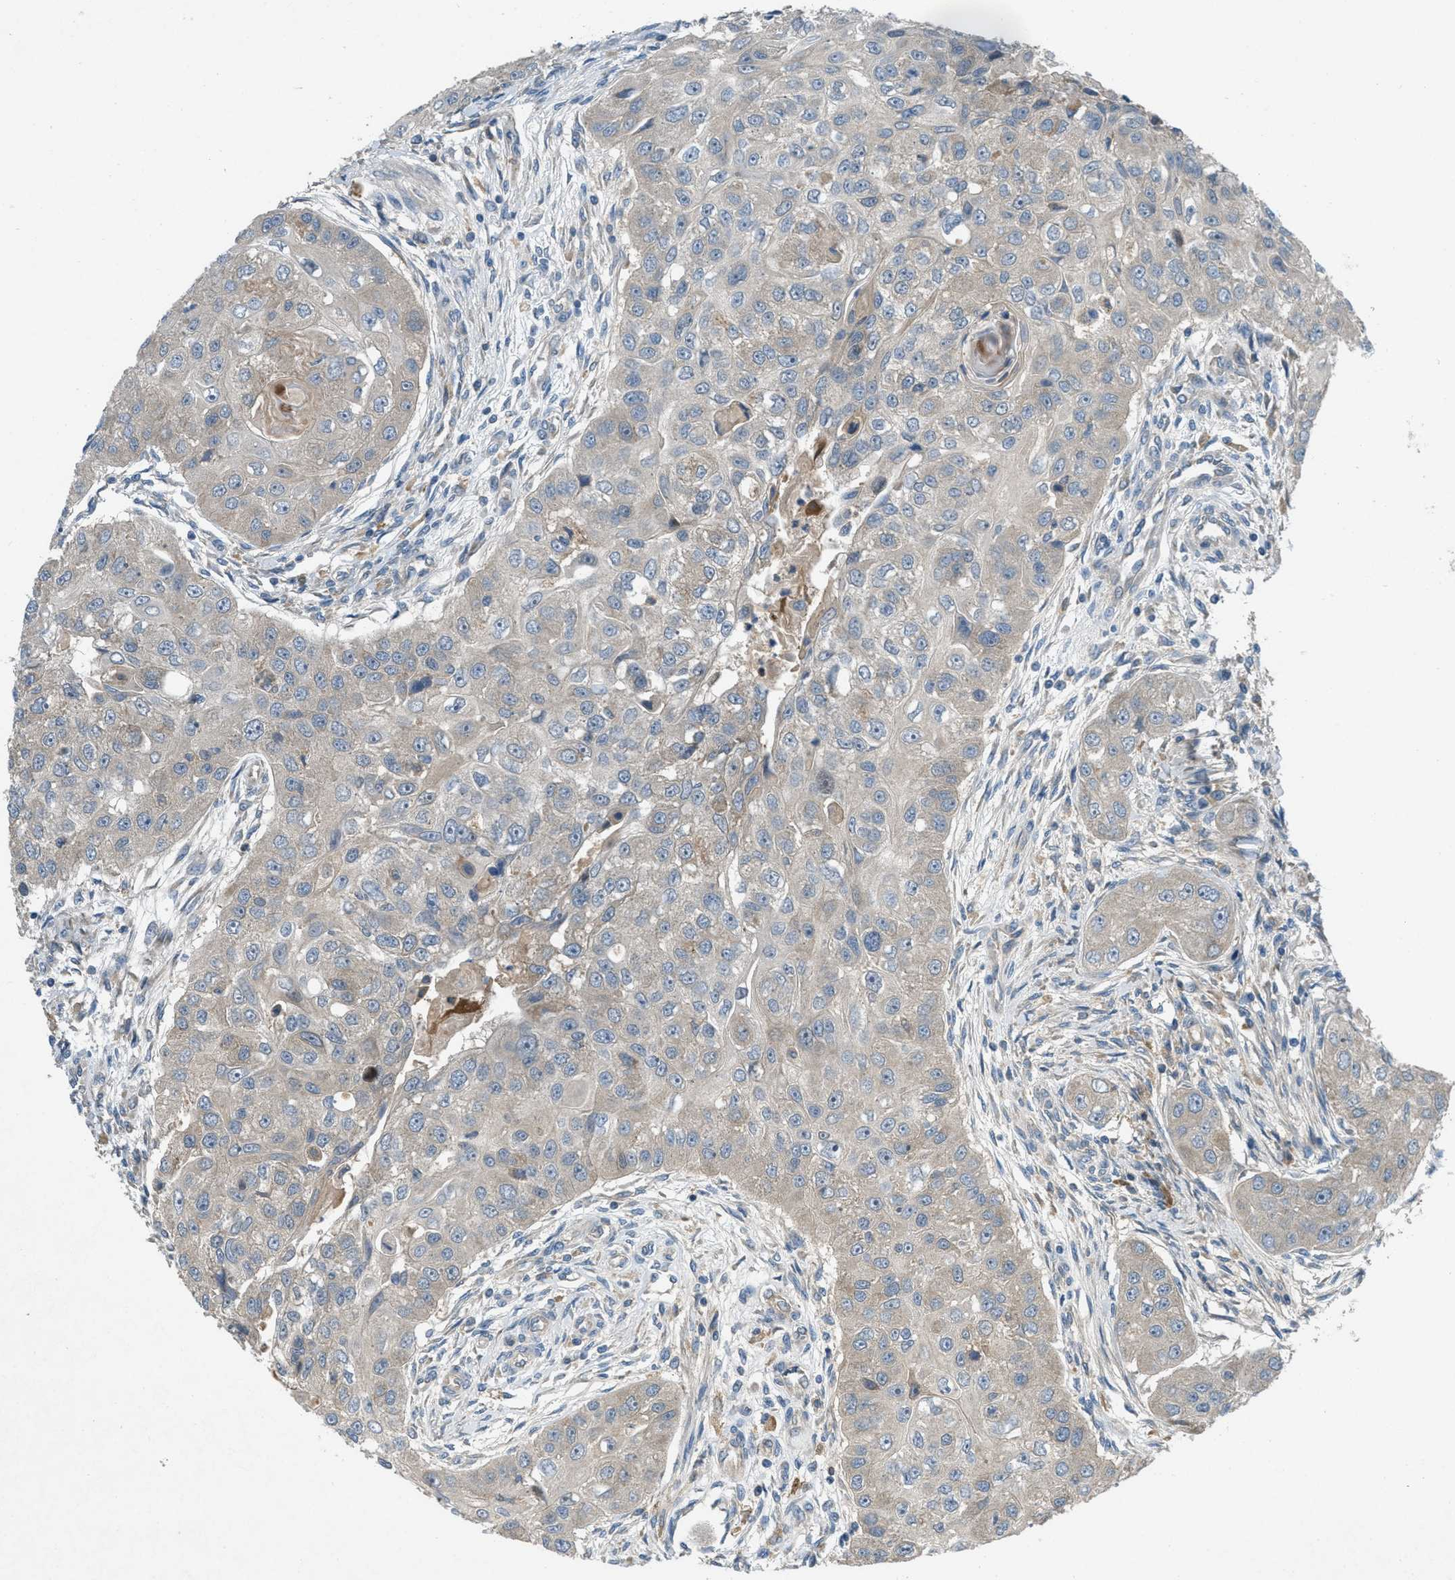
{"staining": {"intensity": "weak", "quantity": ">75%", "location": "cytoplasmic/membranous"}, "tissue": "head and neck cancer", "cell_type": "Tumor cells", "image_type": "cancer", "snomed": [{"axis": "morphology", "description": "Normal tissue, NOS"}, {"axis": "morphology", "description": "Squamous cell carcinoma, NOS"}, {"axis": "topography", "description": "Skeletal muscle"}, {"axis": "topography", "description": "Head-Neck"}], "caption": "Human head and neck squamous cell carcinoma stained with a protein marker reveals weak staining in tumor cells.", "gene": "ADCY6", "patient": {"sex": "male", "age": 51}}